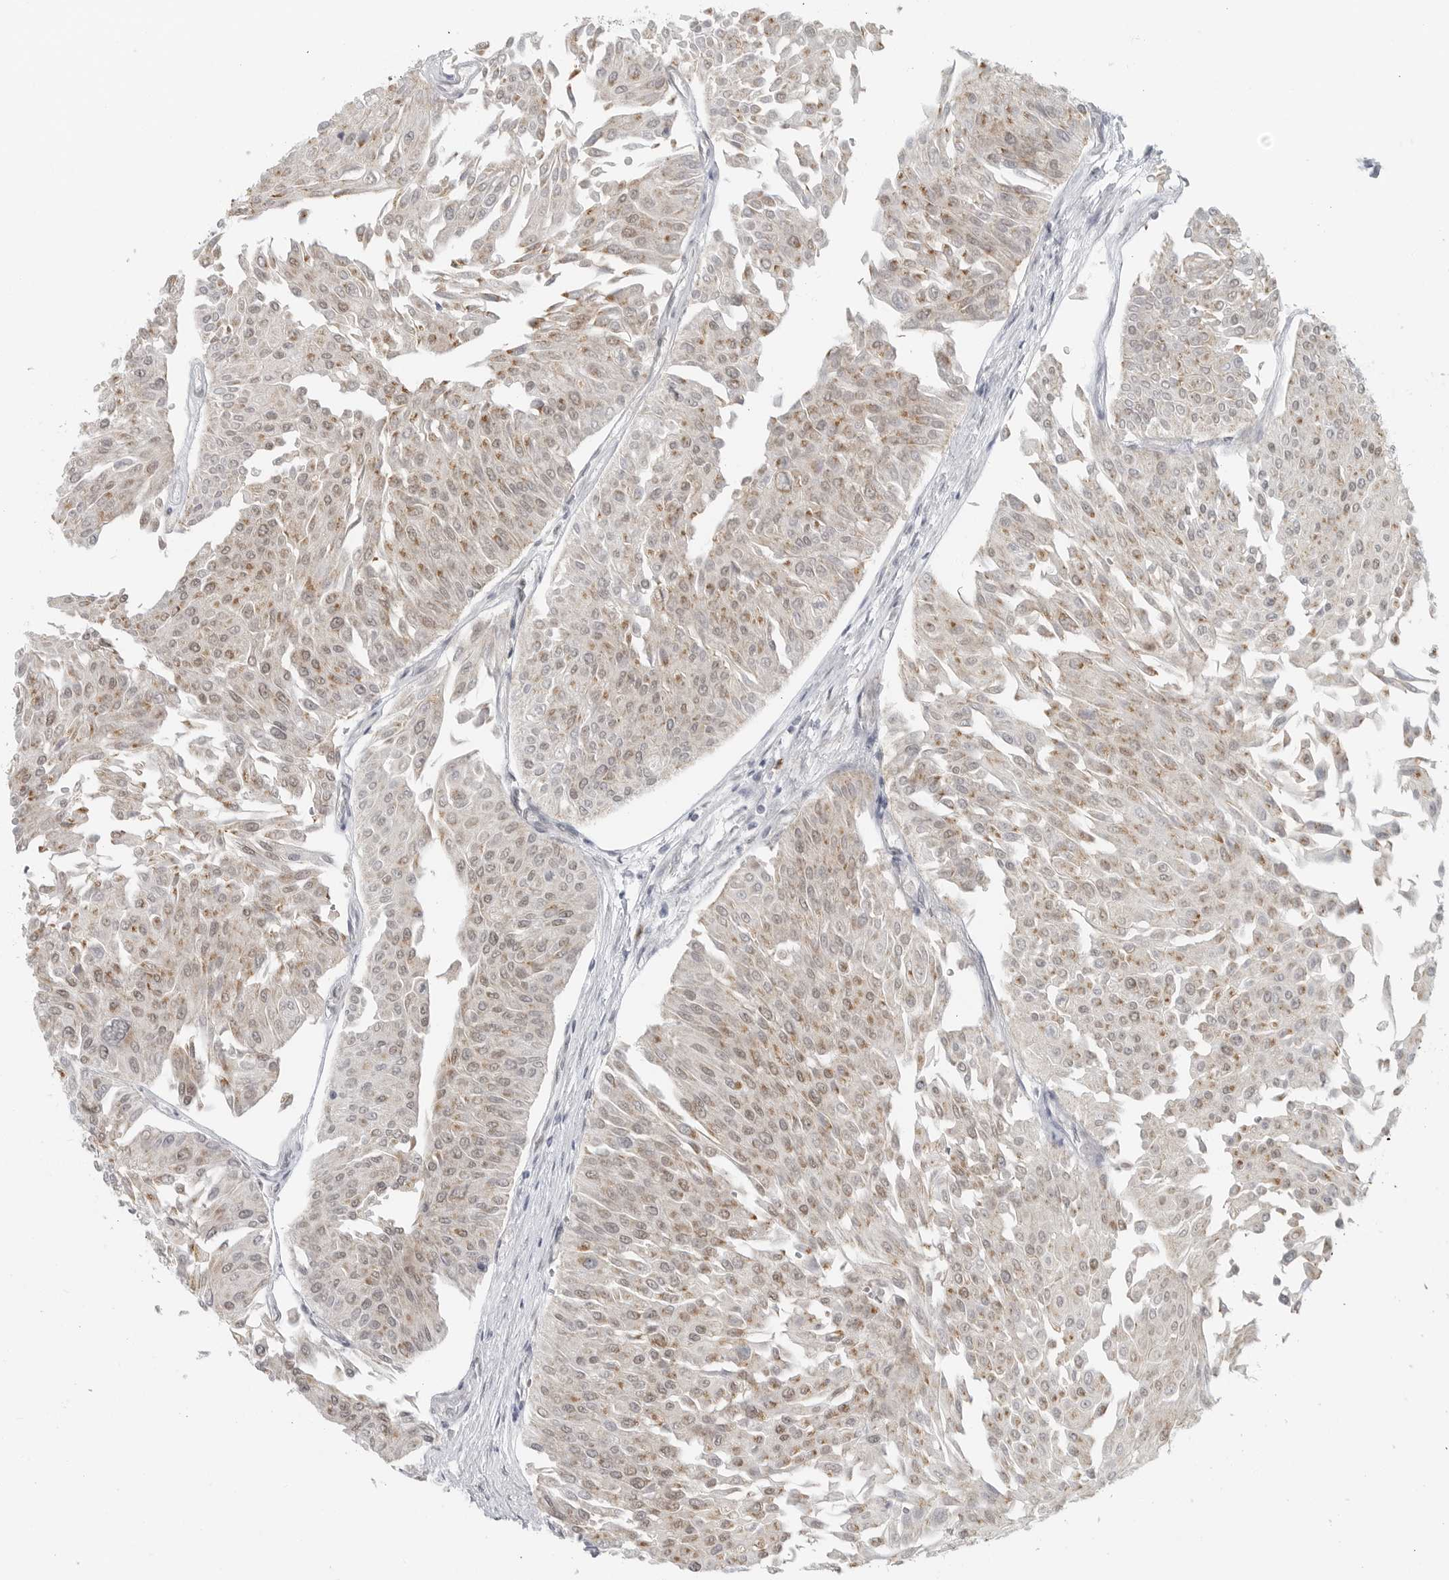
{"staining": {"intensity": "moderate", "quantity": "25%-75%", "location": "cytoplasmic/membranous,nuclear"}, "tissue": "urothelial cancer", "cell_type": "Tumor cells", "image_type": "cancer", "snomed": [{"axis": "morphology", "description": "Urothelial carcinoma, Low grade"}, {"axis": "topography", "description": "Urinary bladder"}], "caption": "This is an image of IHC staining of urothelial cancer, which shows moderate staining in the cytoplasmic/membranous and nuclear of tumor cells.", "gene": "IL12RB2", "patient": {"sex": "male", "age": 67}}